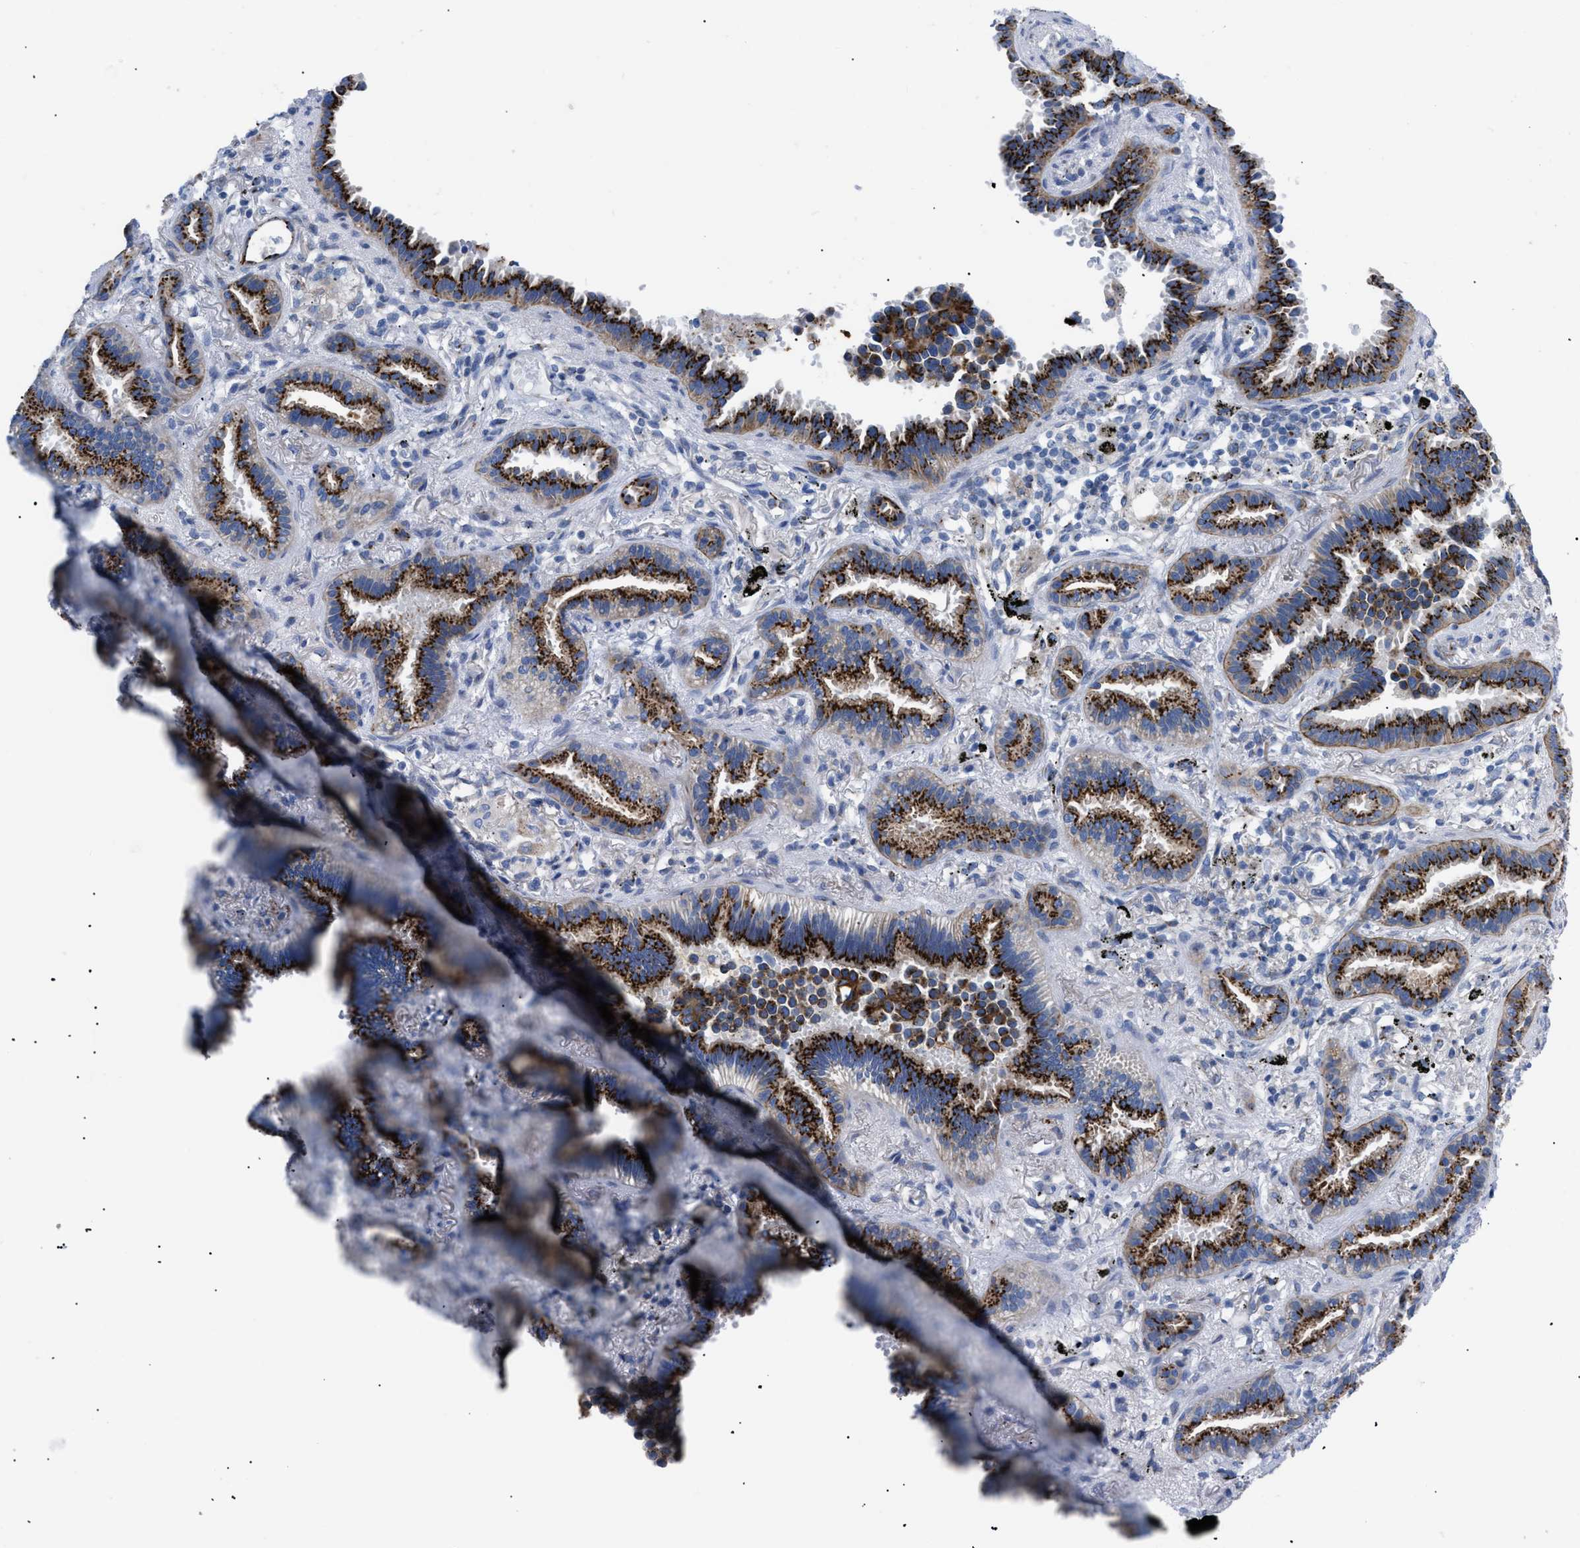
{"staining": {"intensity": "strong", "quantity": ">75%", "location": "cytoplasmic/membranous"}, "tissue": "lung cancer", "cell_type": "Tumor cells", "image_type": "cancer", "snomed": [{"axis": "morphology", "description": "Normal tissue, NOS"}, {"axis": "morphology", "description": "Adenocarcinoma, NOS"}, {"axis": "topography", "description": "Lung"}], "caption": "DAB (3,3'-diaminobenzidine) immunohistochemical staining of human lung adenocarcinoma exhibits strong cytoplasmic/membranous protein expression in approximately >75% of tumor cells.", "gene": "TMEM17", "patient": {"sex": "male", "age": 59}}